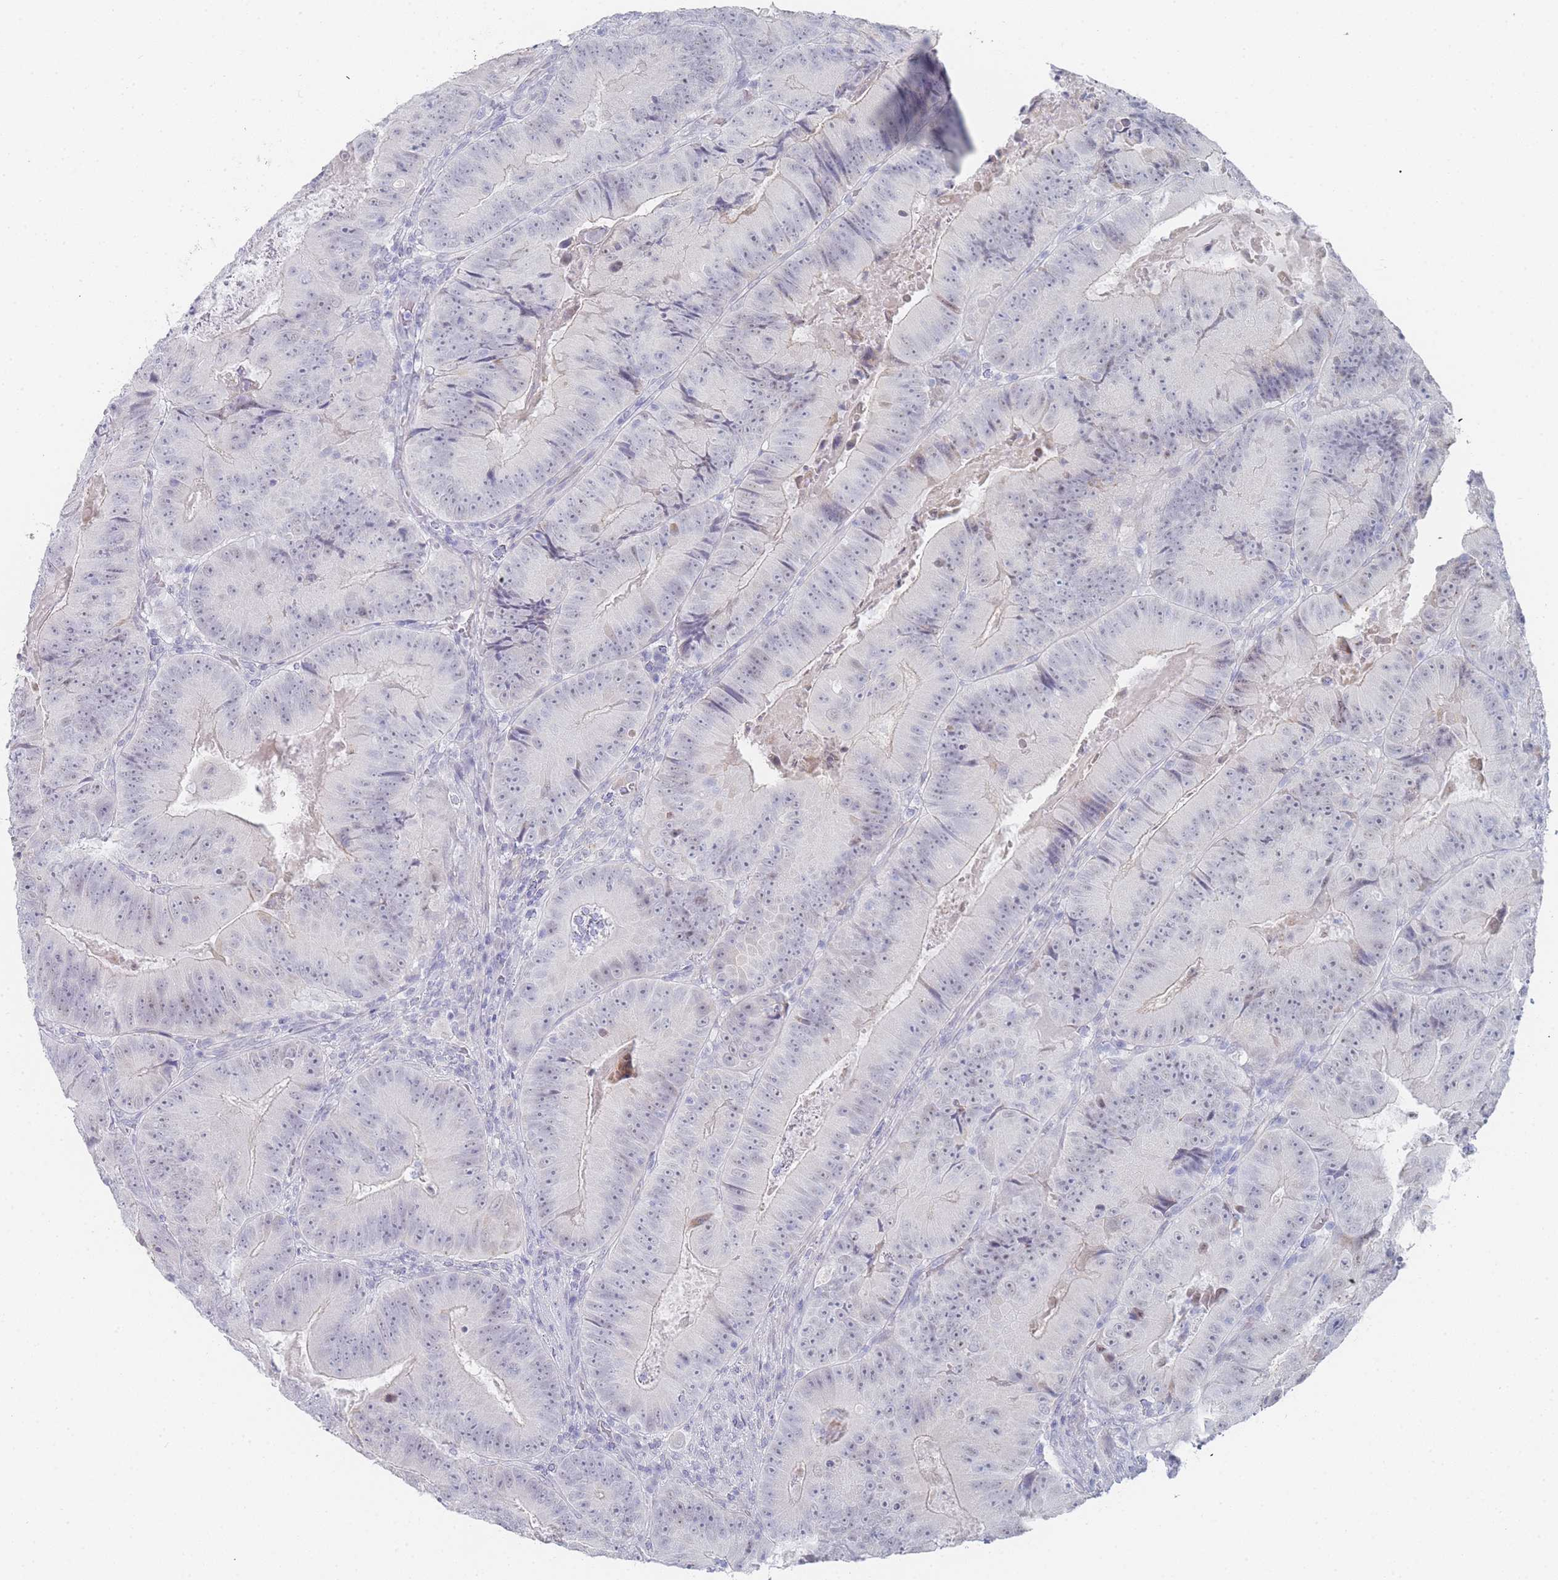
{"staining": {"intensity": "negative", "quantity": "none", "location": "none"}, "tissue": "colorectal cancer", "cell_type": "Tumor cells", "image_type": "cancer", "snomed": [{"axis": "morphology", "description": "Adenocarcinoma, NOS"}, {"axis": "topography", "description": "Colon"}], "caption": "A high-resolution image shows immunohistochemistry staining of colorectal cancer, which exhibits no significant staining in tumor cells.", "gene": "IMPG1", "patient": {"sex": "female", "age": 86}}